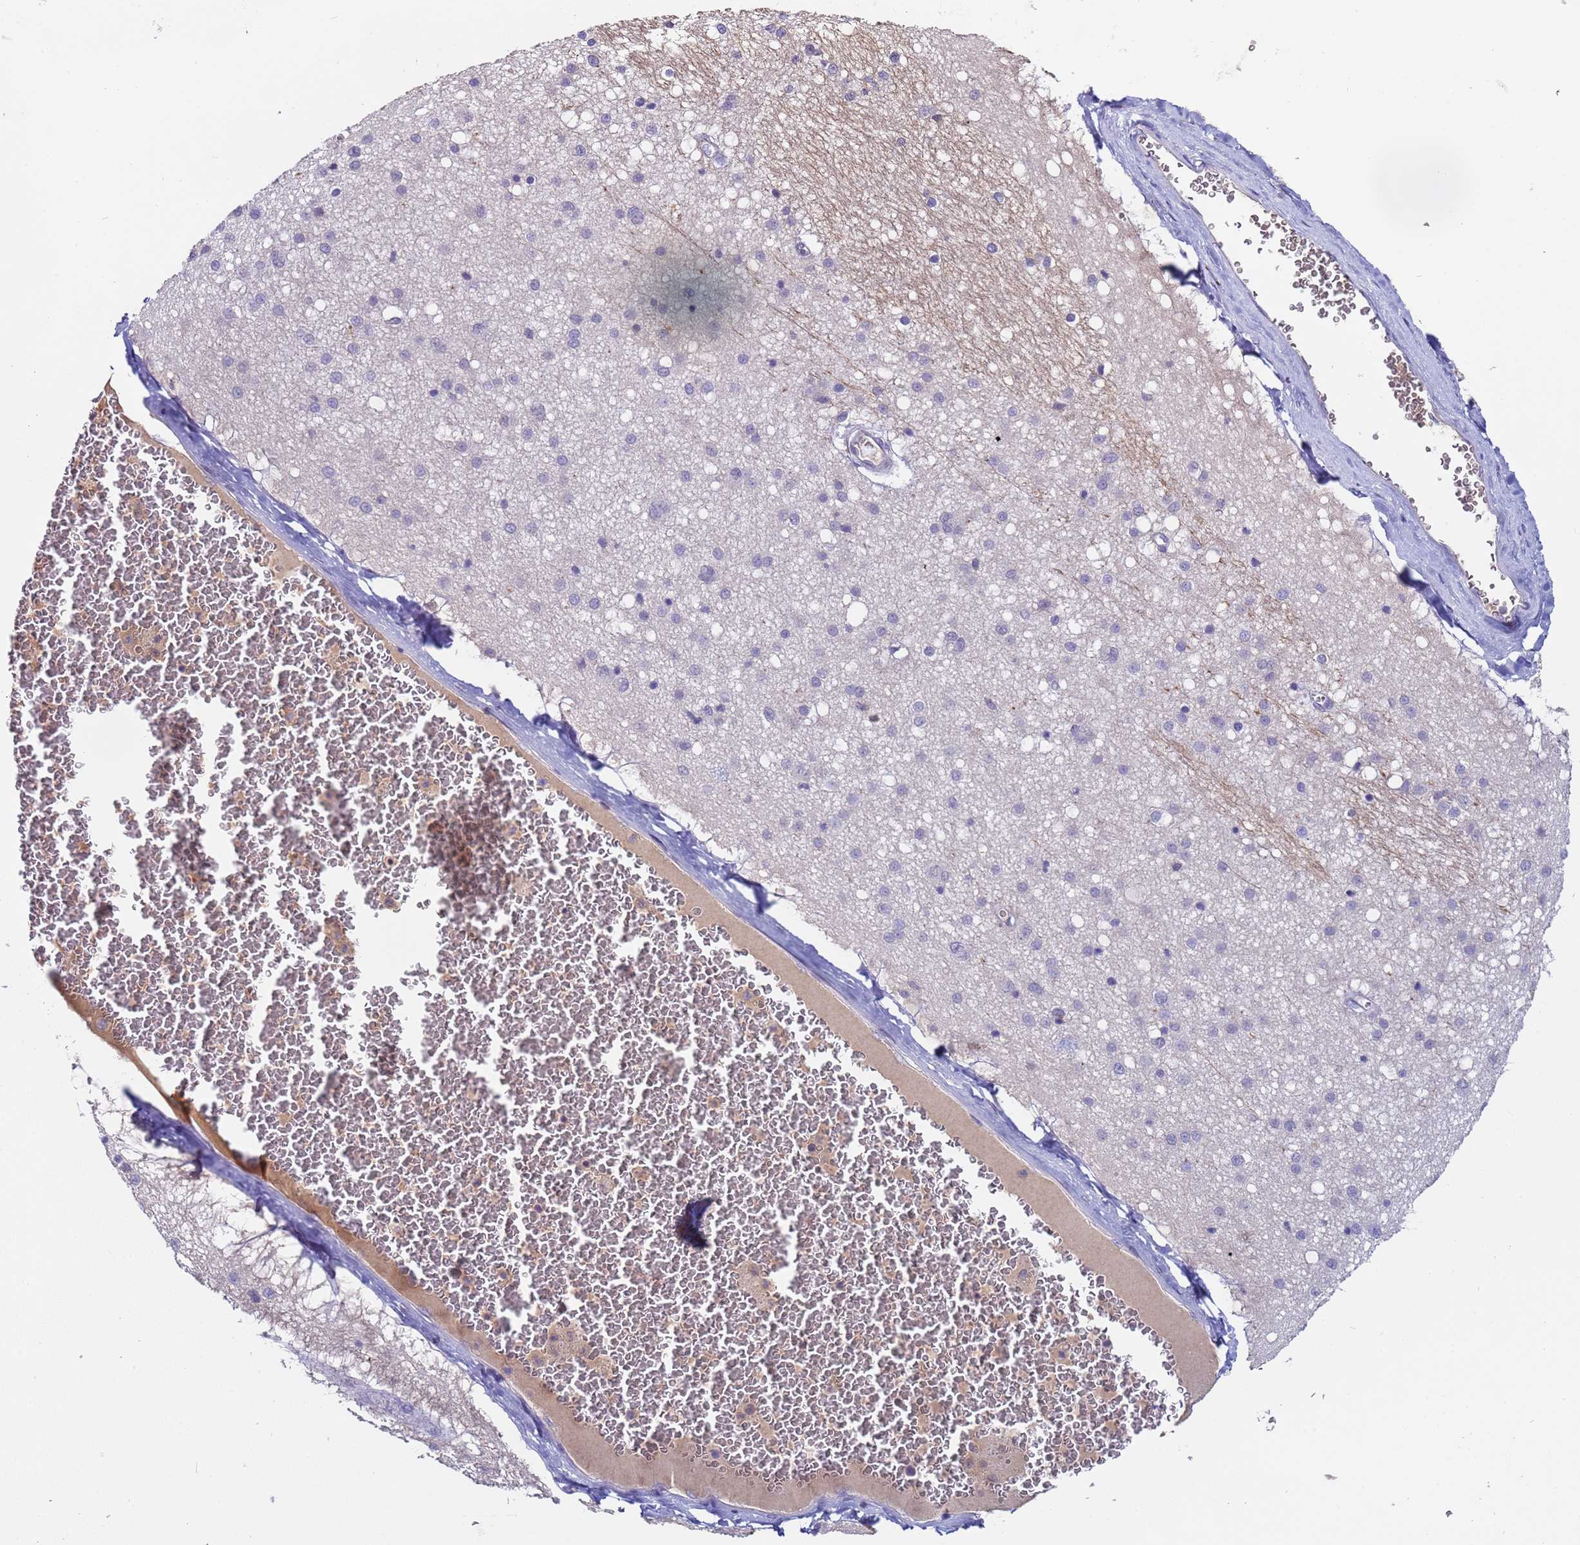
{"staining": {"intensity": "moderate", "quantity": "<25%", "location": "nuclear"}, "tissue": "caudate", "cell_type": "Glial cells", "image_type": "normal", "snomed": [{"axis": "morphology", "description": "Normal tissue, NOS"}, {"axis": "topography", "description": "Lateral ventricle wall"}], "caption": "Protein staining displays moderate nuclear positivity in approximately <25% of glial cells in normal caudate.", "gene": "ZNF248", "patient": {"sex": "male", "age": 37}}